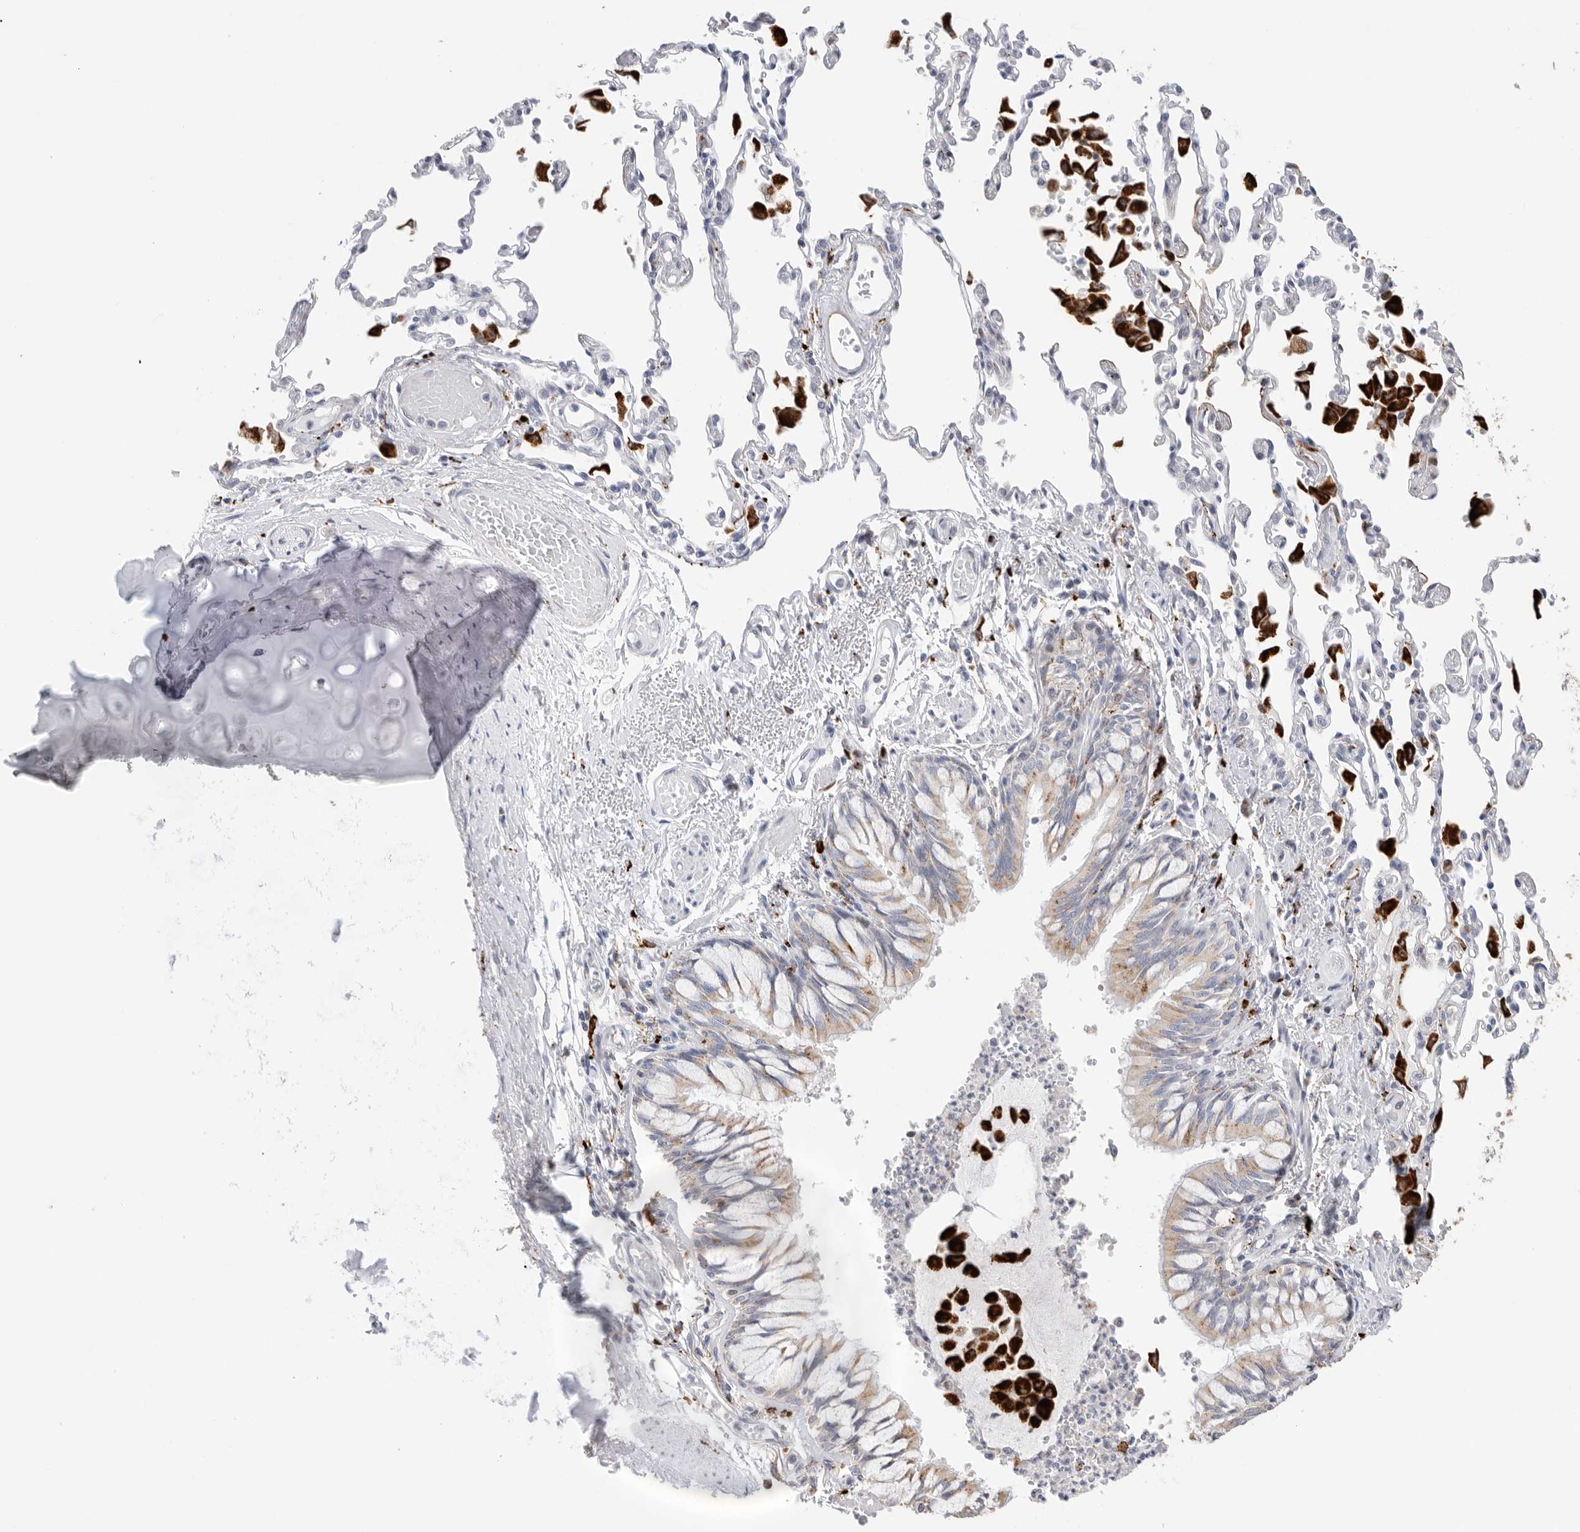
{"staining": {"intensity": "weak", "quantity": ">75%", "location": "cytoplasmic/membranous"}, "tissue": "bronchus", "cell_type": "Respiratory epithelial cells", "image_type": "normal", "snomed": [{"axis": "morphology", "description": "Normal tissue, NOS"}, {"axis": "topography", "description": "Cartilage tissue"}, {"axis": "topography", "description": "Bronchus"}, {"axis": "topography", "description": "Lung"}], "caption": "Bronchus stained with DAB (3,3'-diaminobenzidine) immunohistochemistry displays low levels of weak cytoplasmic/membranous staining in approximately >75% of respiratory epithelial cells. (DAB IHC with brightfield microscopy, high magnification).", "gene": "GGH", "patient": {"sex": "female", "age": 49}}